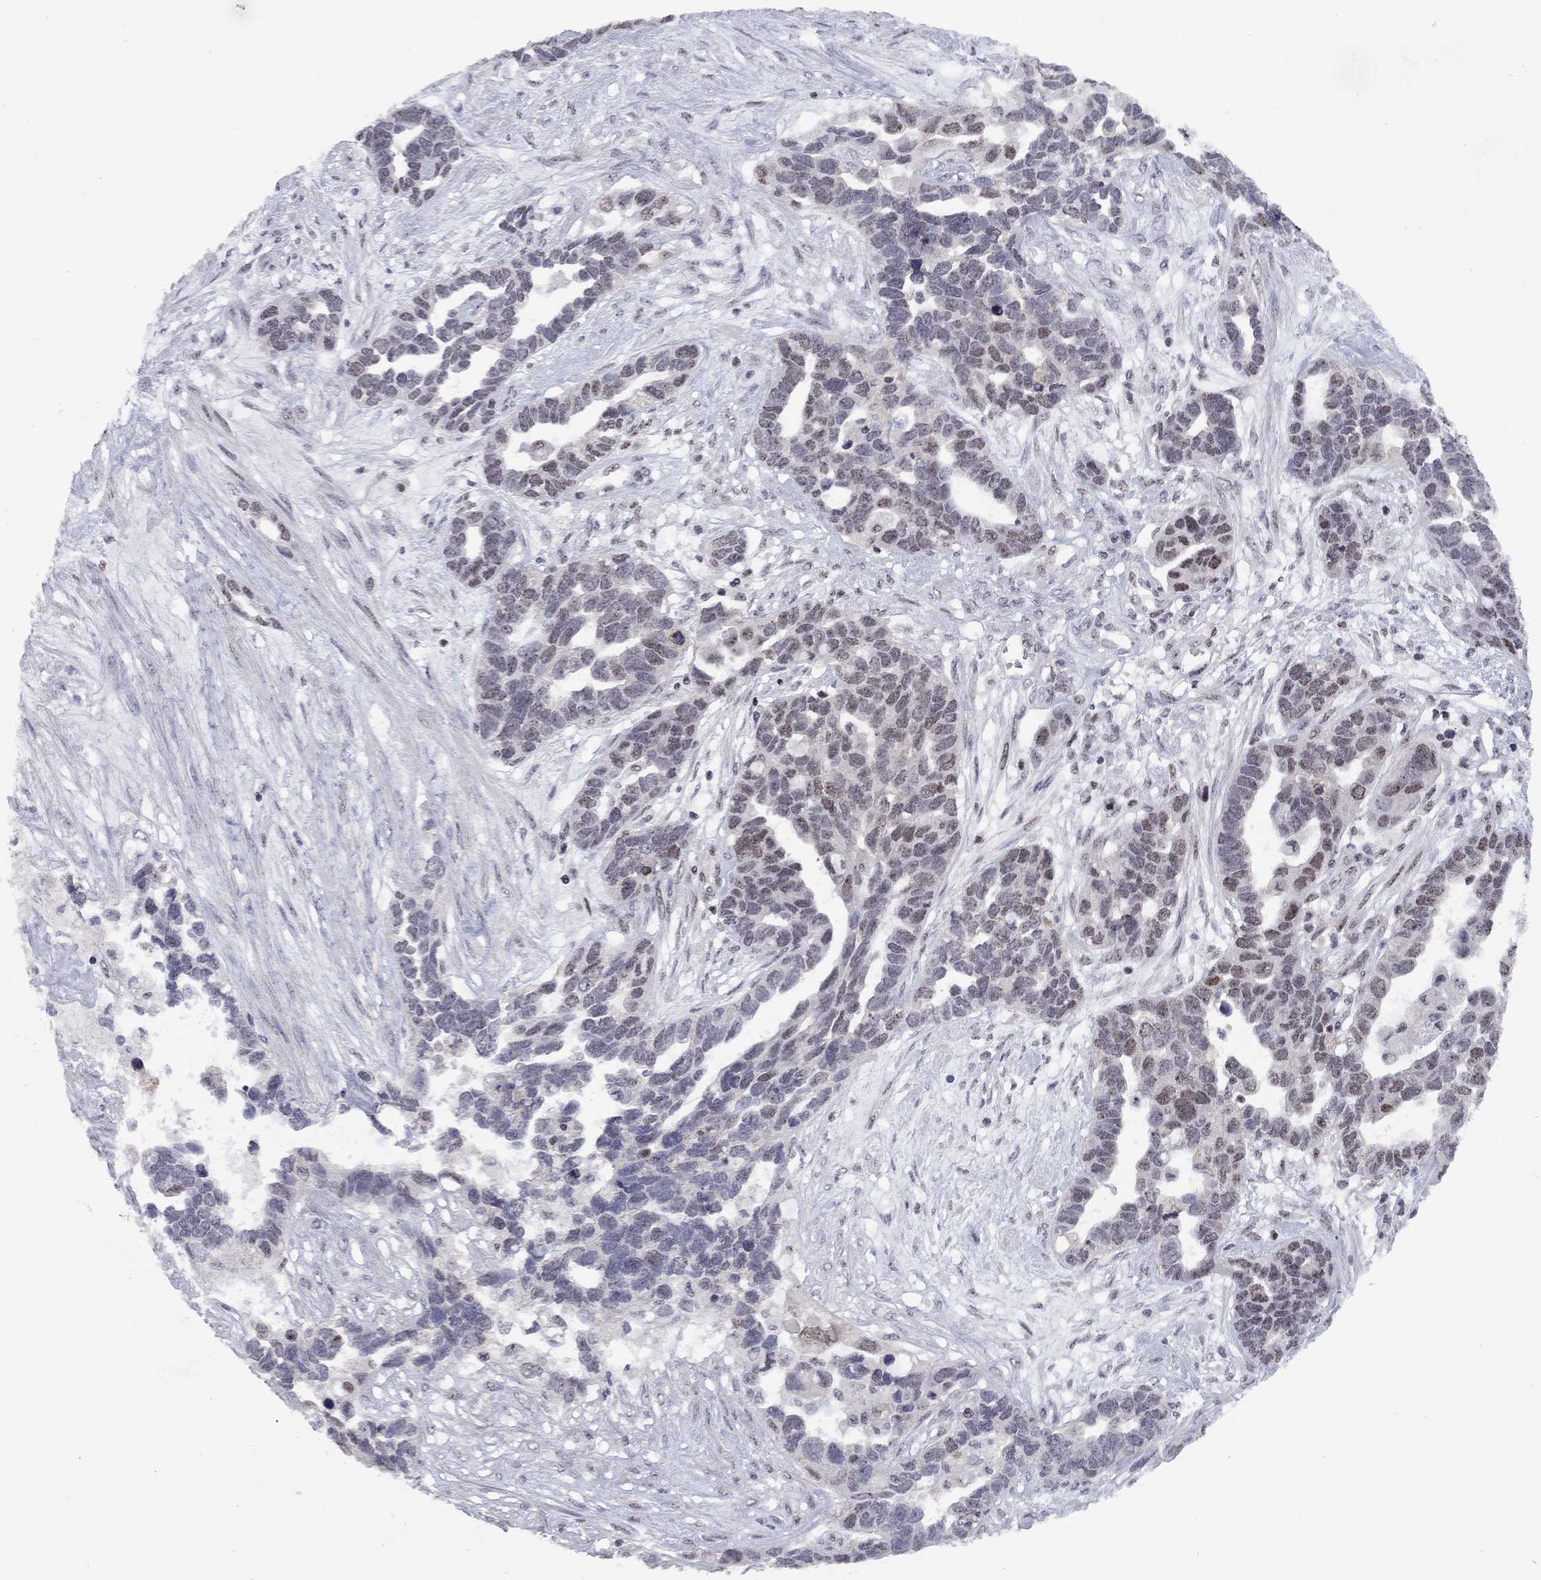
{"staining": {"intensity": "weak", "quantity": "<25%", "location": "nuclear"}, "tissue": "ovarian cancer", "cell_type": "Tumor cells", "image_type": "cancer", "snomed": [{"axis": "morphology", "description": "Cystadenocarcinoma, serous, NOS"}, {"axis": "topography", "description": "Ovary"}], "caption": "Image shows no protein expression in tumor cells of ovarian cancer tissue.", "gene": "SPOUT1", "patient": {"sex": "female", "age": 54}}